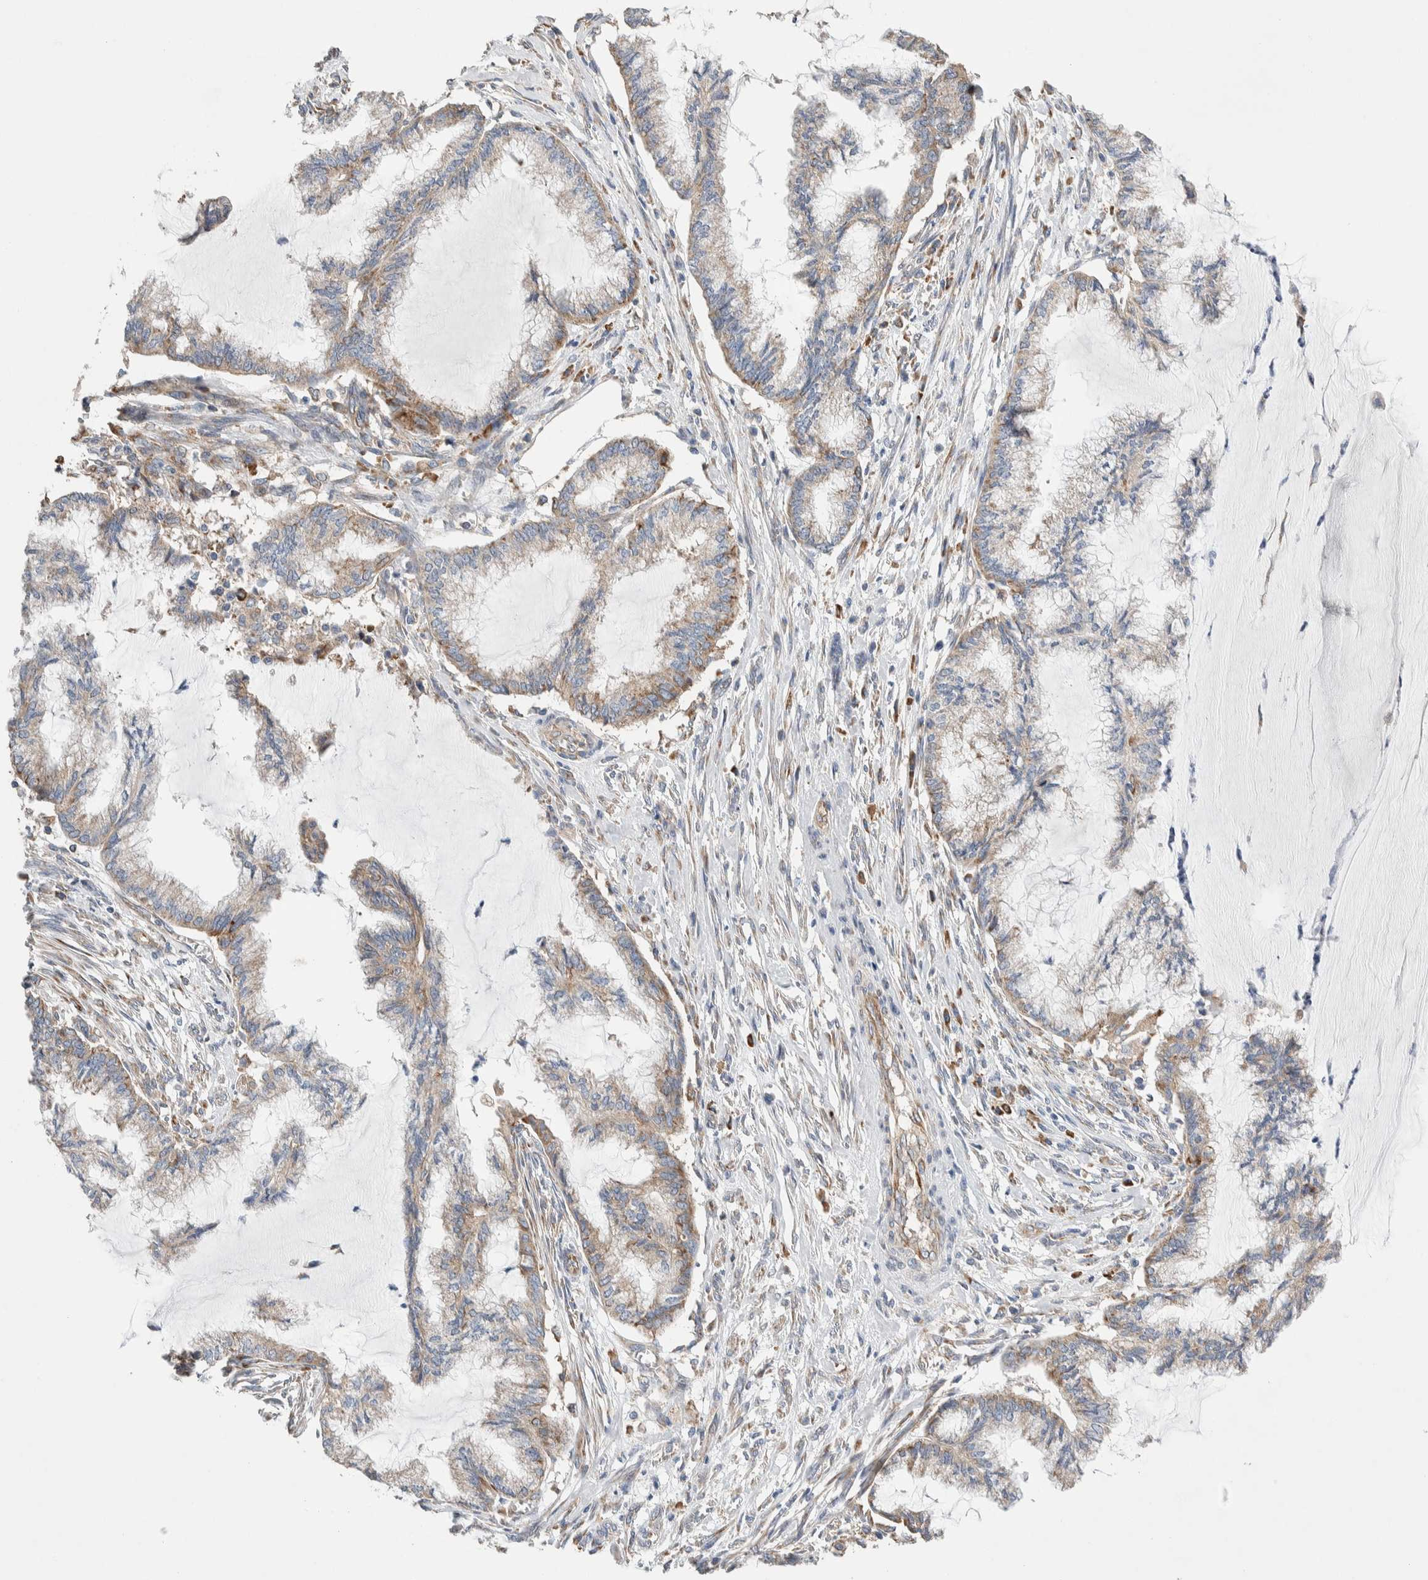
{"staining": {"intensity": "moderate", "quantity": "<25%", "location": "cytoplasmic/membranous"}, "tissue": "endometrial cancer", "cell_type": "Tumor cells", "image_type": "cancer", "snomed": [{"axis": "morphology", "description": "Adenocarcinoma, NOS"}, {"axis": "topography", "description": "Endometrium"}], "caption": "IHC (DAB (3,3'-diaminobenzidine)) staining of human endometrial cancer (adenocarcinoma) exhibits moderate cytoplasmic/membranous protein expression in approximately <25% of tumor cells. (brown staining indicates protein expression, while blue staining denotes nuclei).", "gene": "RACK1", "patient": {"sex": "female", "age": 86}}